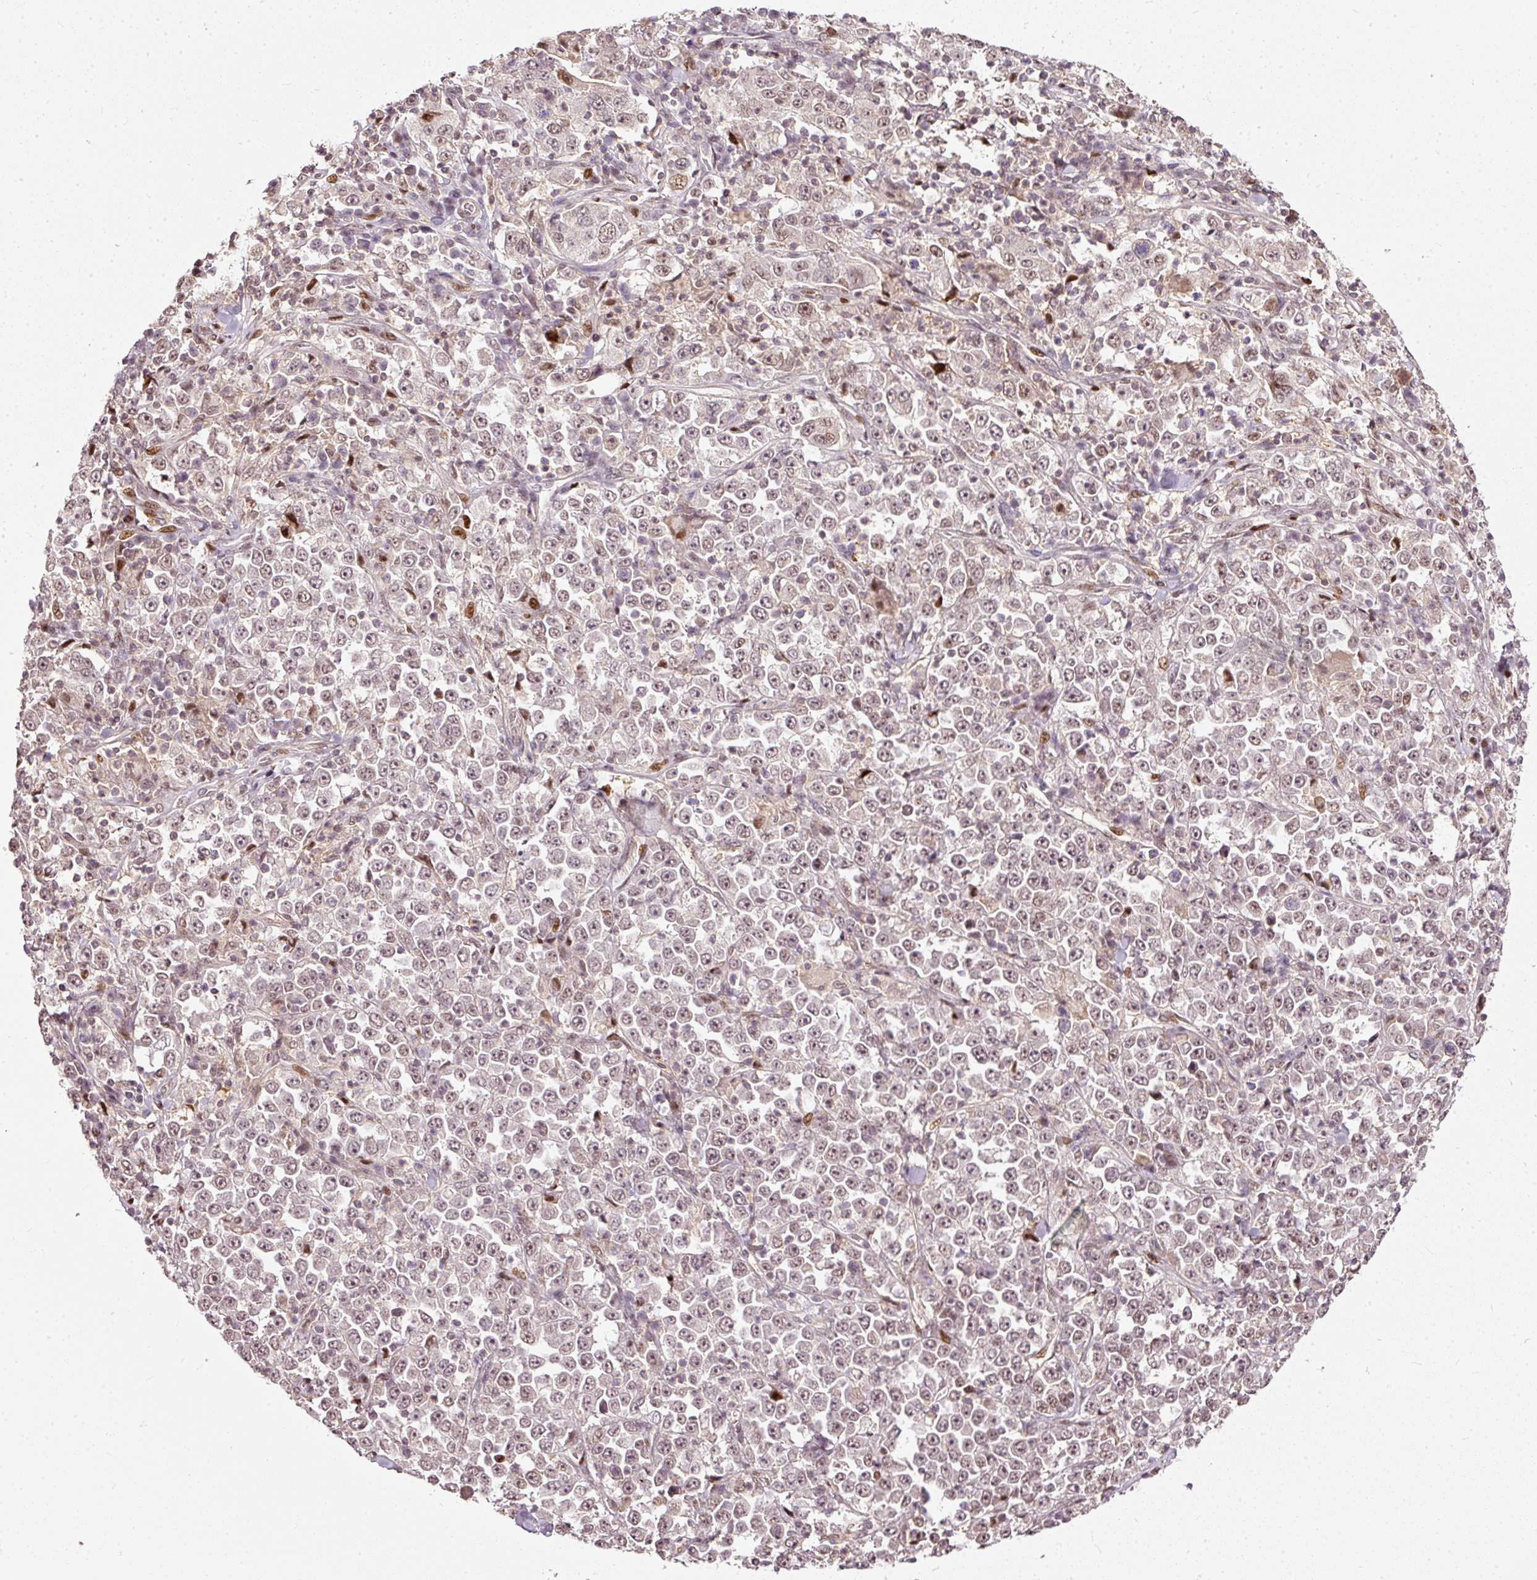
{"staining": {"intensity": "weak", "quantity": ">75%", "location": "nuclear"}, "tissue": "stomach cancer", "cell_type": "Tumor cells", "image_type": "cancer", "snomed": [{"axis": "morphology", "description": "Normal tissue, NOS"}, {"axis": "morphology", "description": "Adenocarcinoma, NOS"}, {"axis": "topography", "description": "Stomach, upper"}, {"axis": "topography", "description": "Stomach"}], "caption": "Adenocarcinoma (stomach) stained for a protein (brown) reveals weak nuclear positive staining in approximately >75% of tumor cells.", "gene": "ZNF778", "patient": {"sex": "male", "age": 59}}